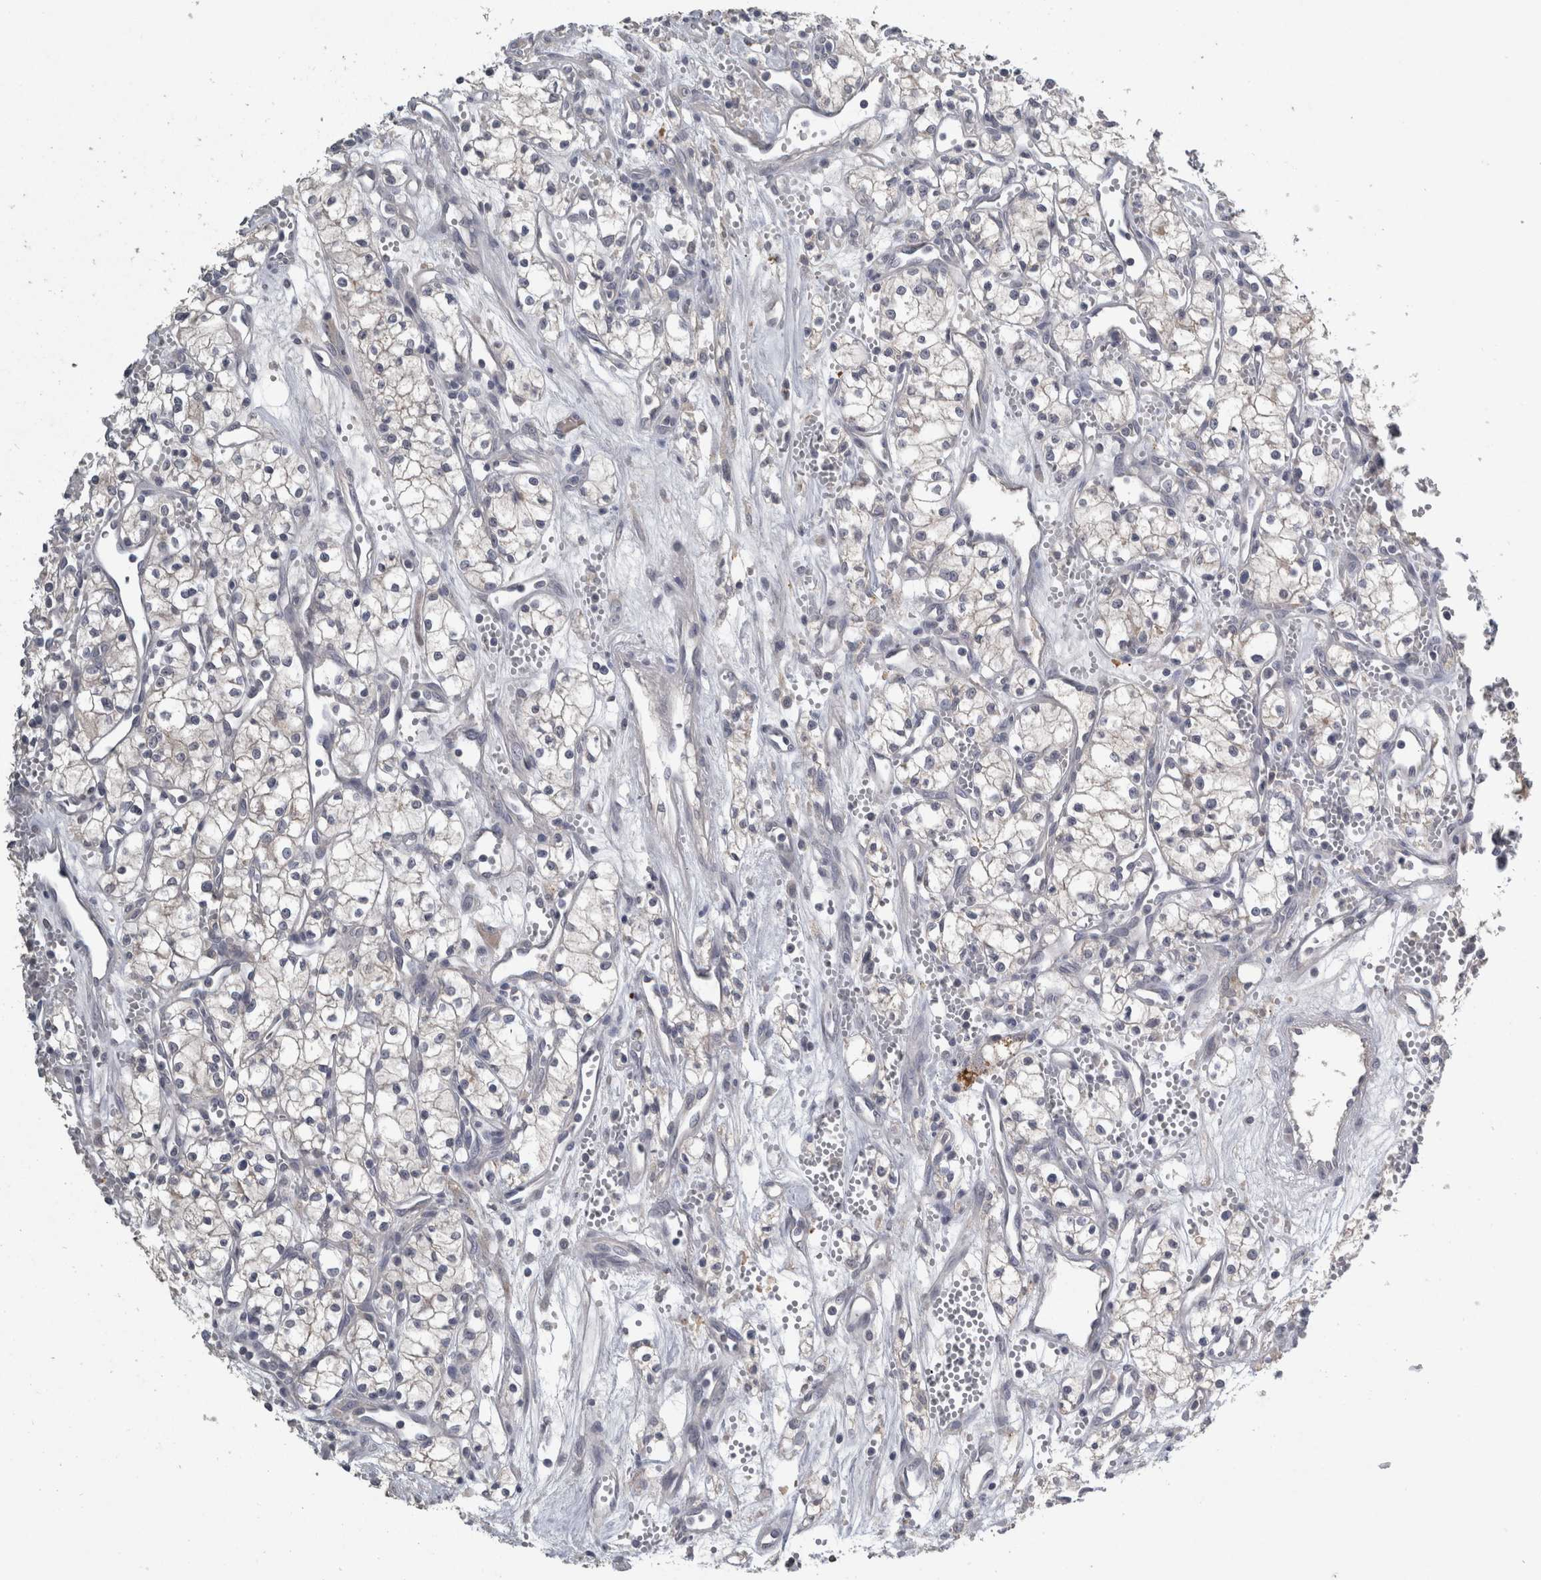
{"staining": {"intensity": "negative", "quantity": "none", "location": "none"}, "tissue": "renal cancer", "cell_type": "Tumor cells", "image_type": "cancer", "snomed": [{"axis": "morphology", "description": "Adenocarcinoma, NOS"}, {"axis": "topography", "description": "Kidney"}], "caption": "A micrograph of adenocarcinoma (renal) stained for a protein displays no brown staining in tumor cells.", "gene": "SLC22A11", "patient": {"sex": "male", "age": 59}}